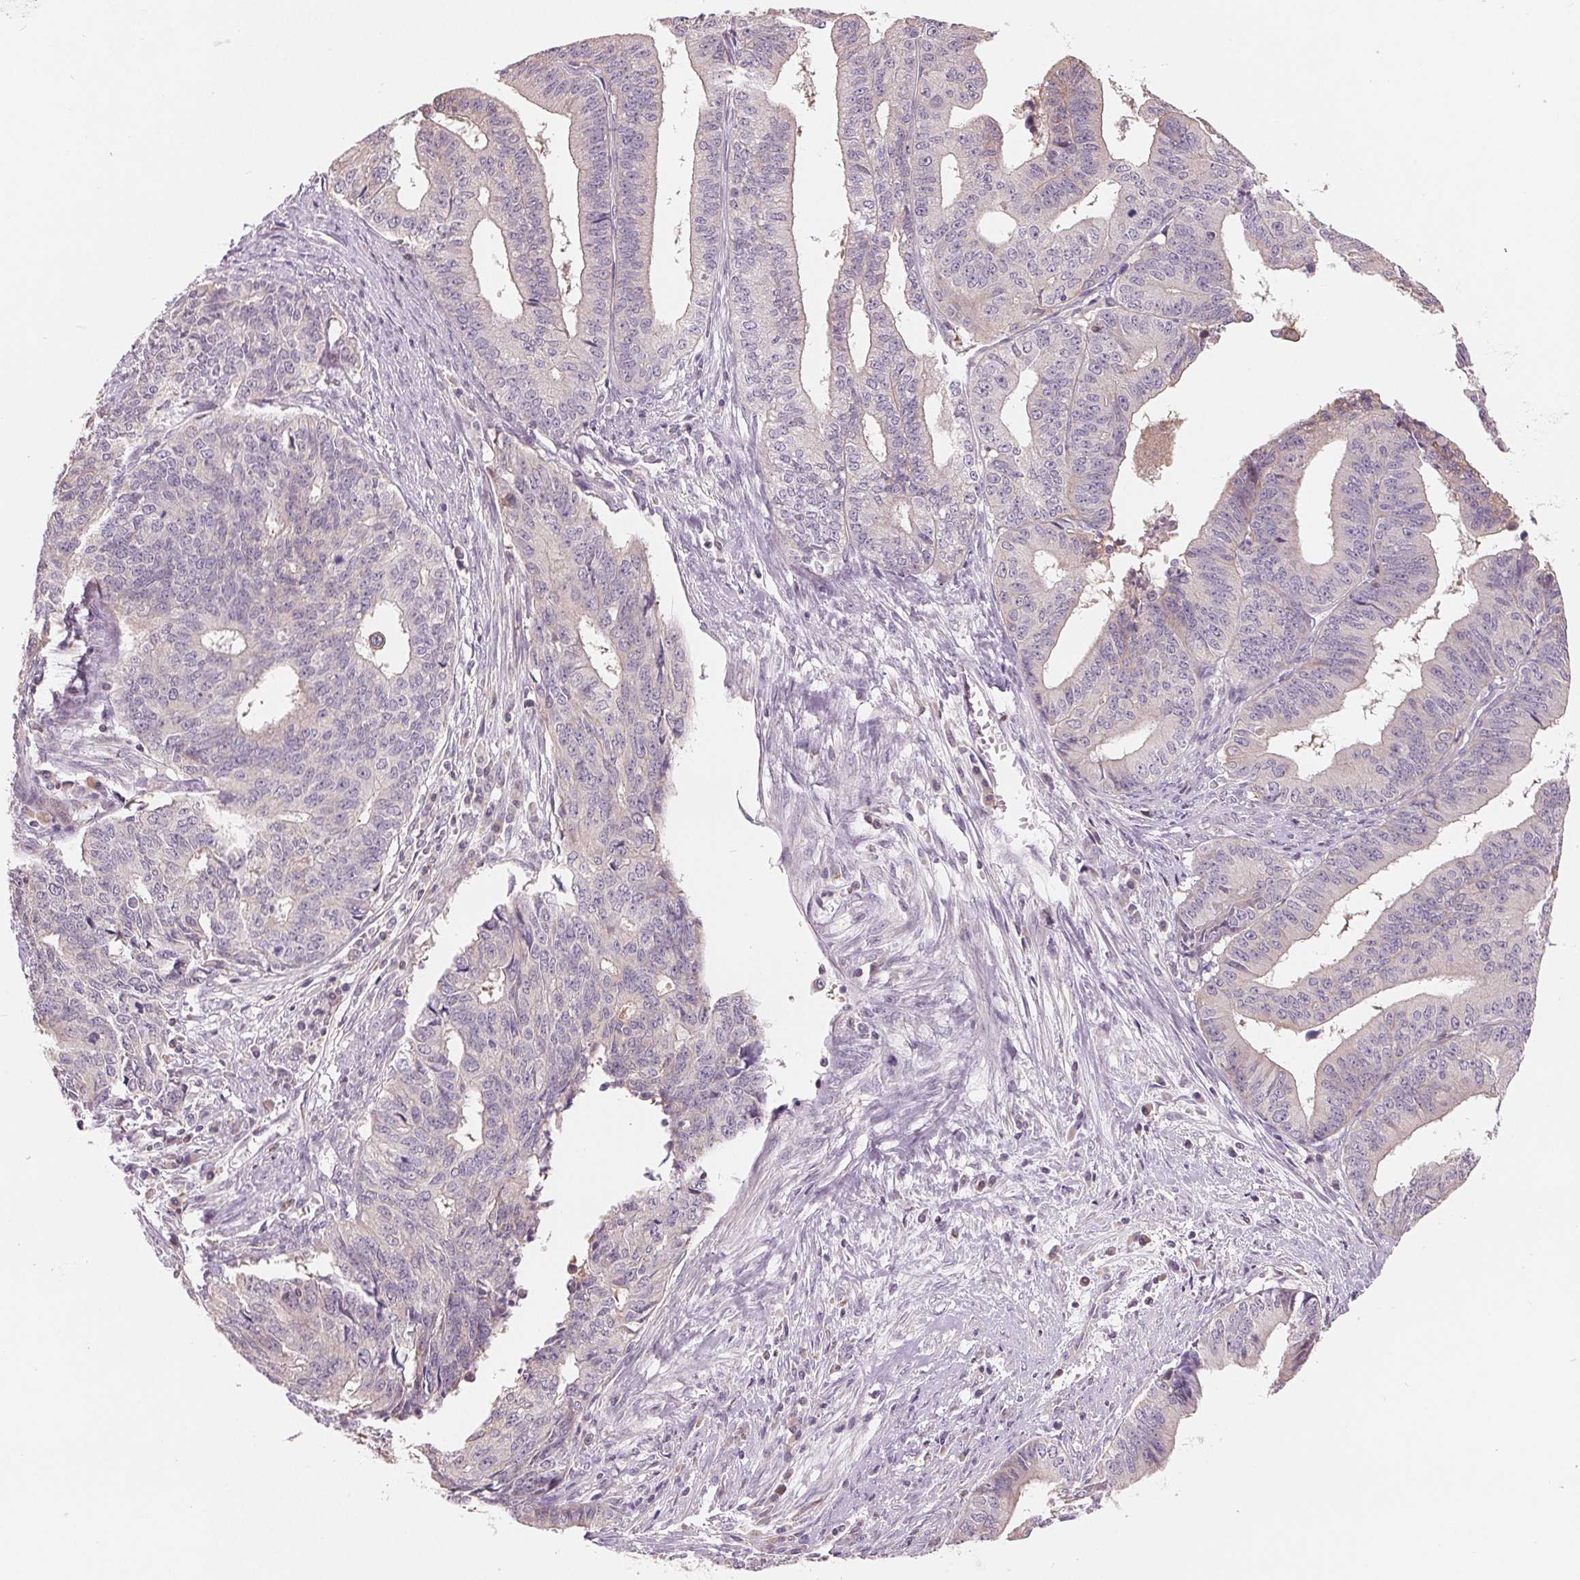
{"staining": {"intensity": "negative", "quantity": "none", "location": "none"}, "tissue": "endometrial cancer", "cell_type": "Tumor cells", "image_type": "cancer", "snomed": [{"axis": "morphology", "description": "Adenocarcinoma, NOS"}, {"axis": "topography", "description": "Endometrium"}], "caption": "This is an immunohistochemistry photomicrograph of human endometrial cancer (adenocarcinoma). There is no positivity in tumor cells.", "gene": "VTCN1", "patient": {"sex": "female", "age": 65}}